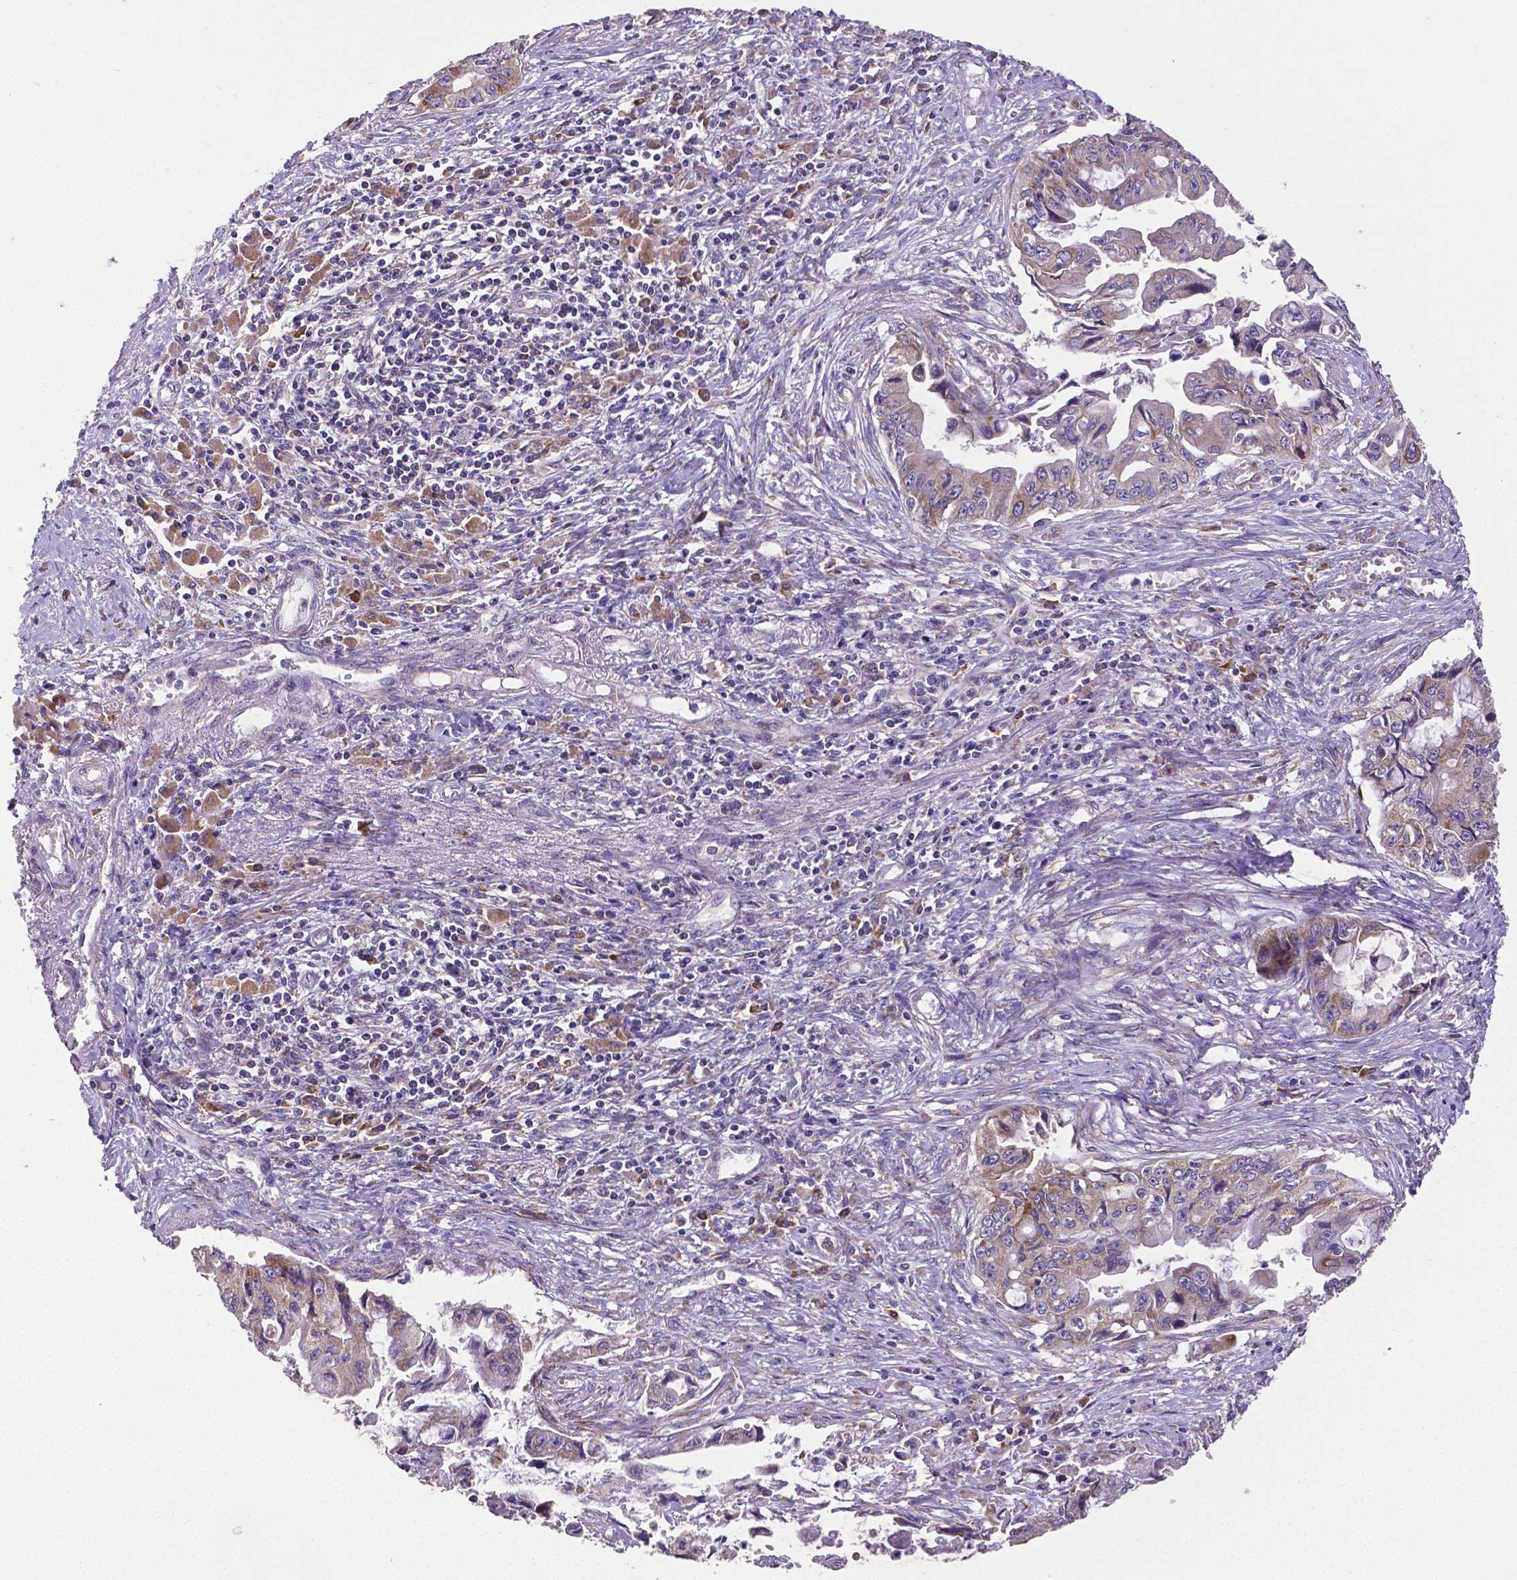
{"staining": {"intensity": "weak", "quantity": "25%-75%", "location": "cytoplasmic/membranous"}, "tissue": "pancreatic cancer", "cell_type": "Tumor cells", "image_type": "cancer", "snomed": [{"axis": "morphology", "description": "Adenocarcinoma, NOS"}, {"axis": "topography", "description": "Pancreas"}], "caption": "Adenocarcinoma (pancreatic) stained with a protein marker exhibits weak staining in tumor cells.", "gene": "MTDH", "patient": {"sex": "male", "age": 66}}